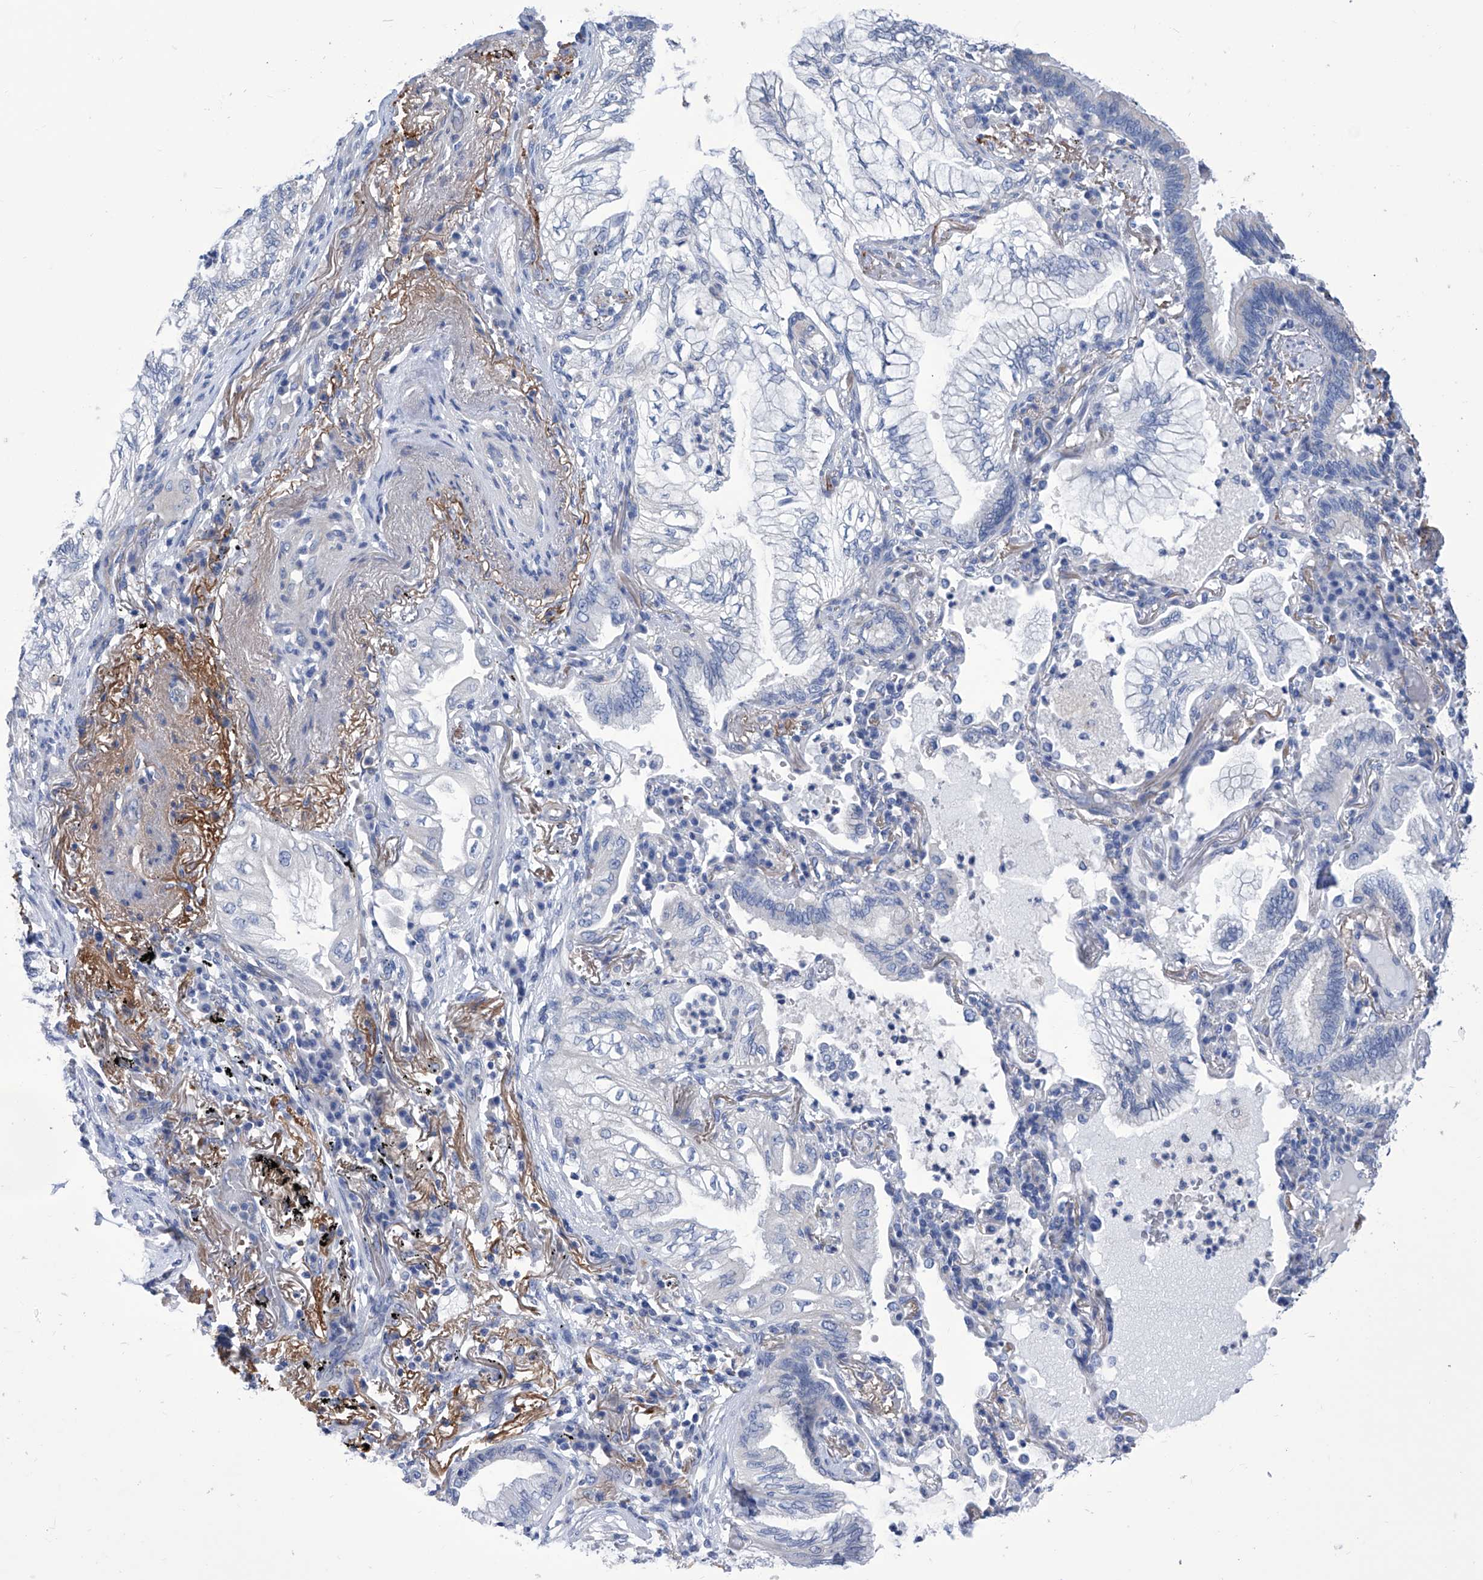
{"staining": {"intensity": "negative", "quantity": "none", "location": "none"}, "tissue": "lung cancer", "cell_type": "Tumor cells", "image_type": "cancer", "snomed": [{"axis": "morphology", "description": "Adenocarcinoma, NOS"}, {"axis": "topography", "description": "Lung"}], "caption": "Immunohistochemistry (IHC) micrograph of neoplastic tissue: human lung cancer (adenocarcinoma) stained with DAB (3,3'-diaminobenzidine) shows no significant protein positivity in tumor cells. (Brightfield microscopy of DAB immunohistochemistry (IHC) at high magnification).", "gene": "SMS", "patient": {"sex": "female", "age": 70}}